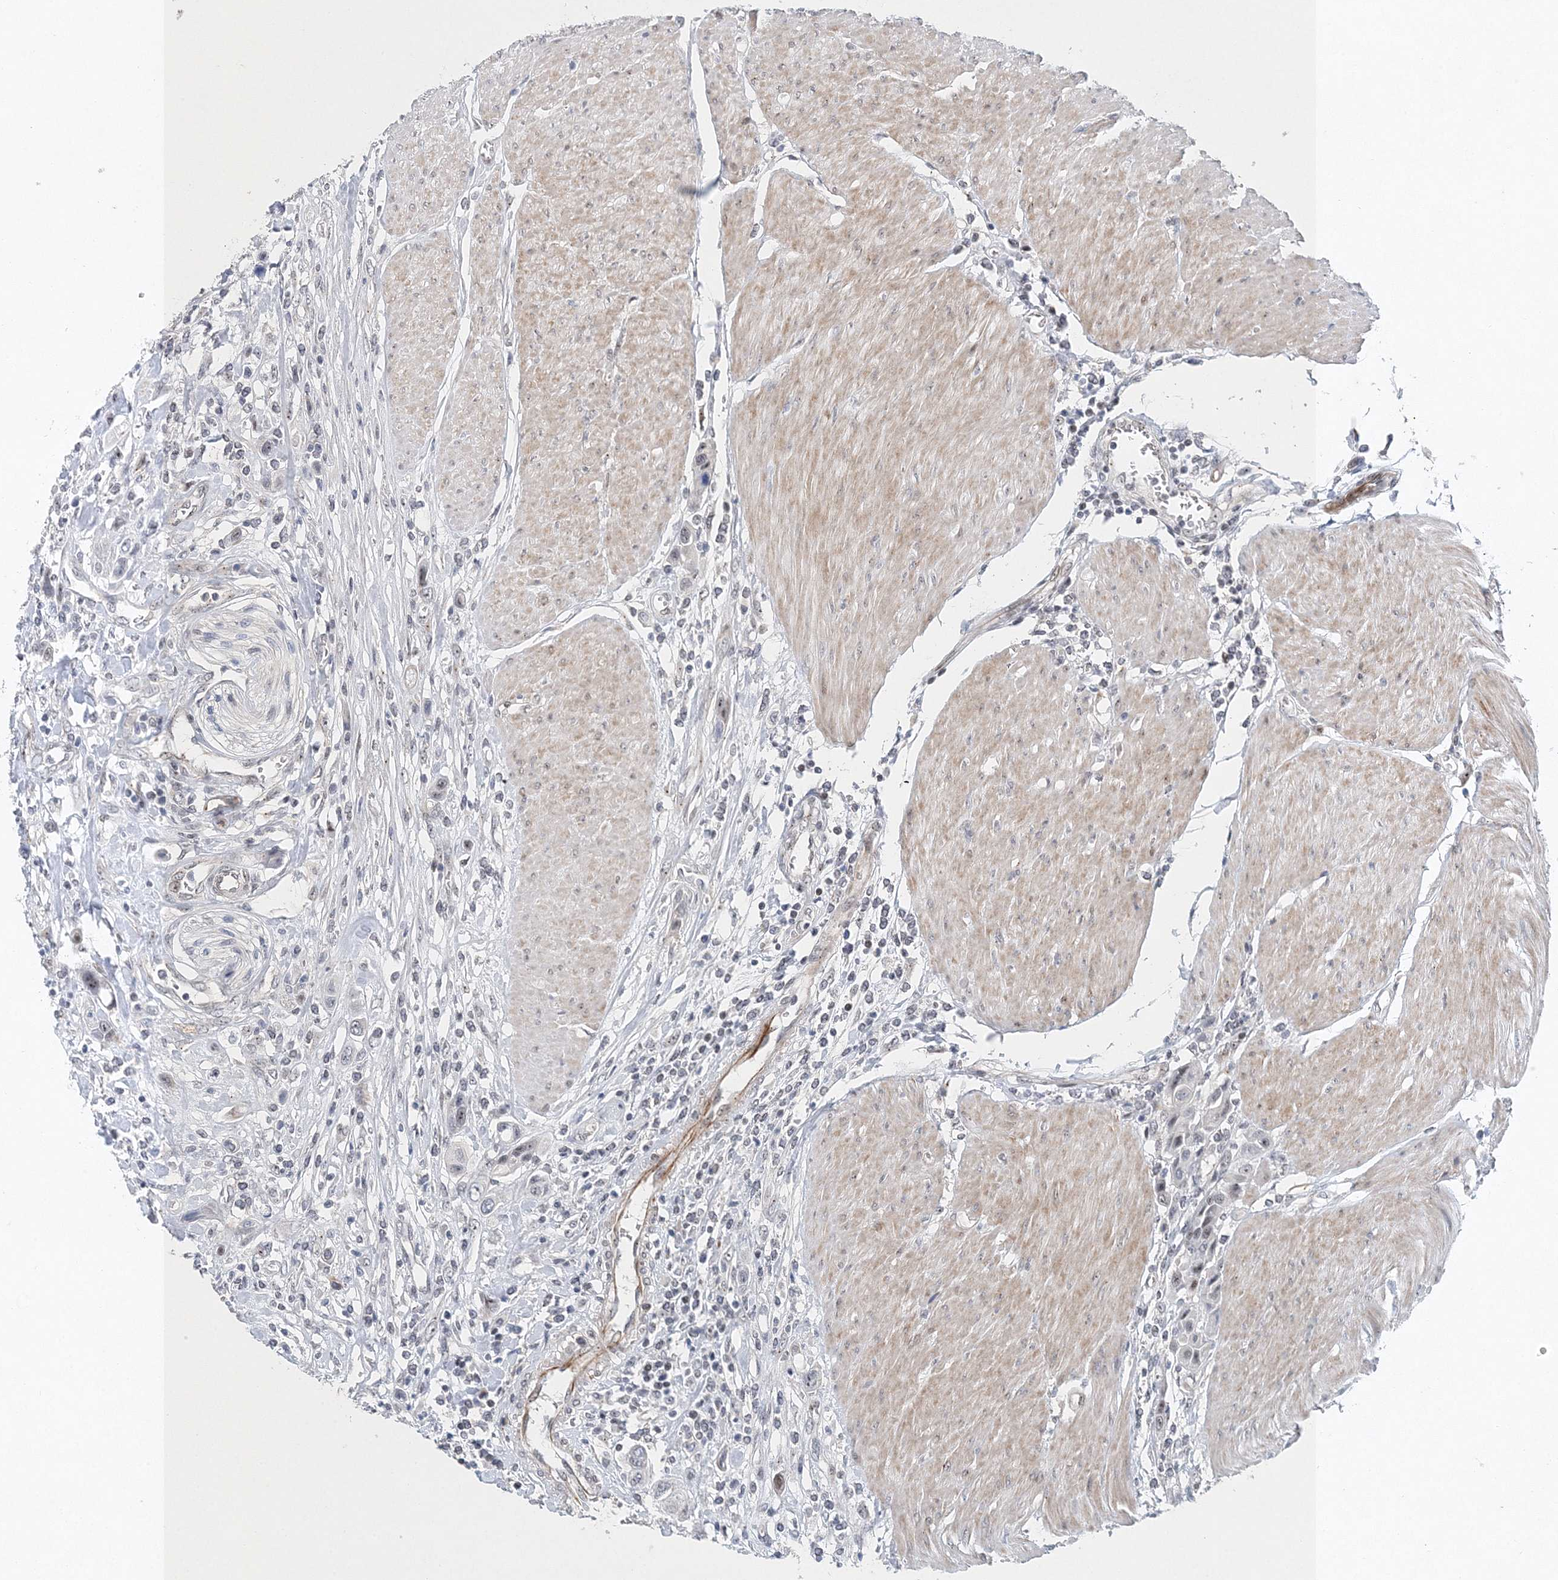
{"staining": {"intensity": "negative", "quantity": "none", "location": "none"}, "tissue": "urothelial cancer", "cell_type": "Tumor cells", "image_type": "cancer", "snomed": [{"axis": "morphology", "description": "Urothelial carcinoma, High grade"}, {"axis": "topography", "description": "Urinary bladder"}], "caption": "This is an IHC micrograph of human urothelial cancer. There is no positivity in tumor cells.", "gene": "UIMC1", "patient": {"sex": "male", "age": 50}}